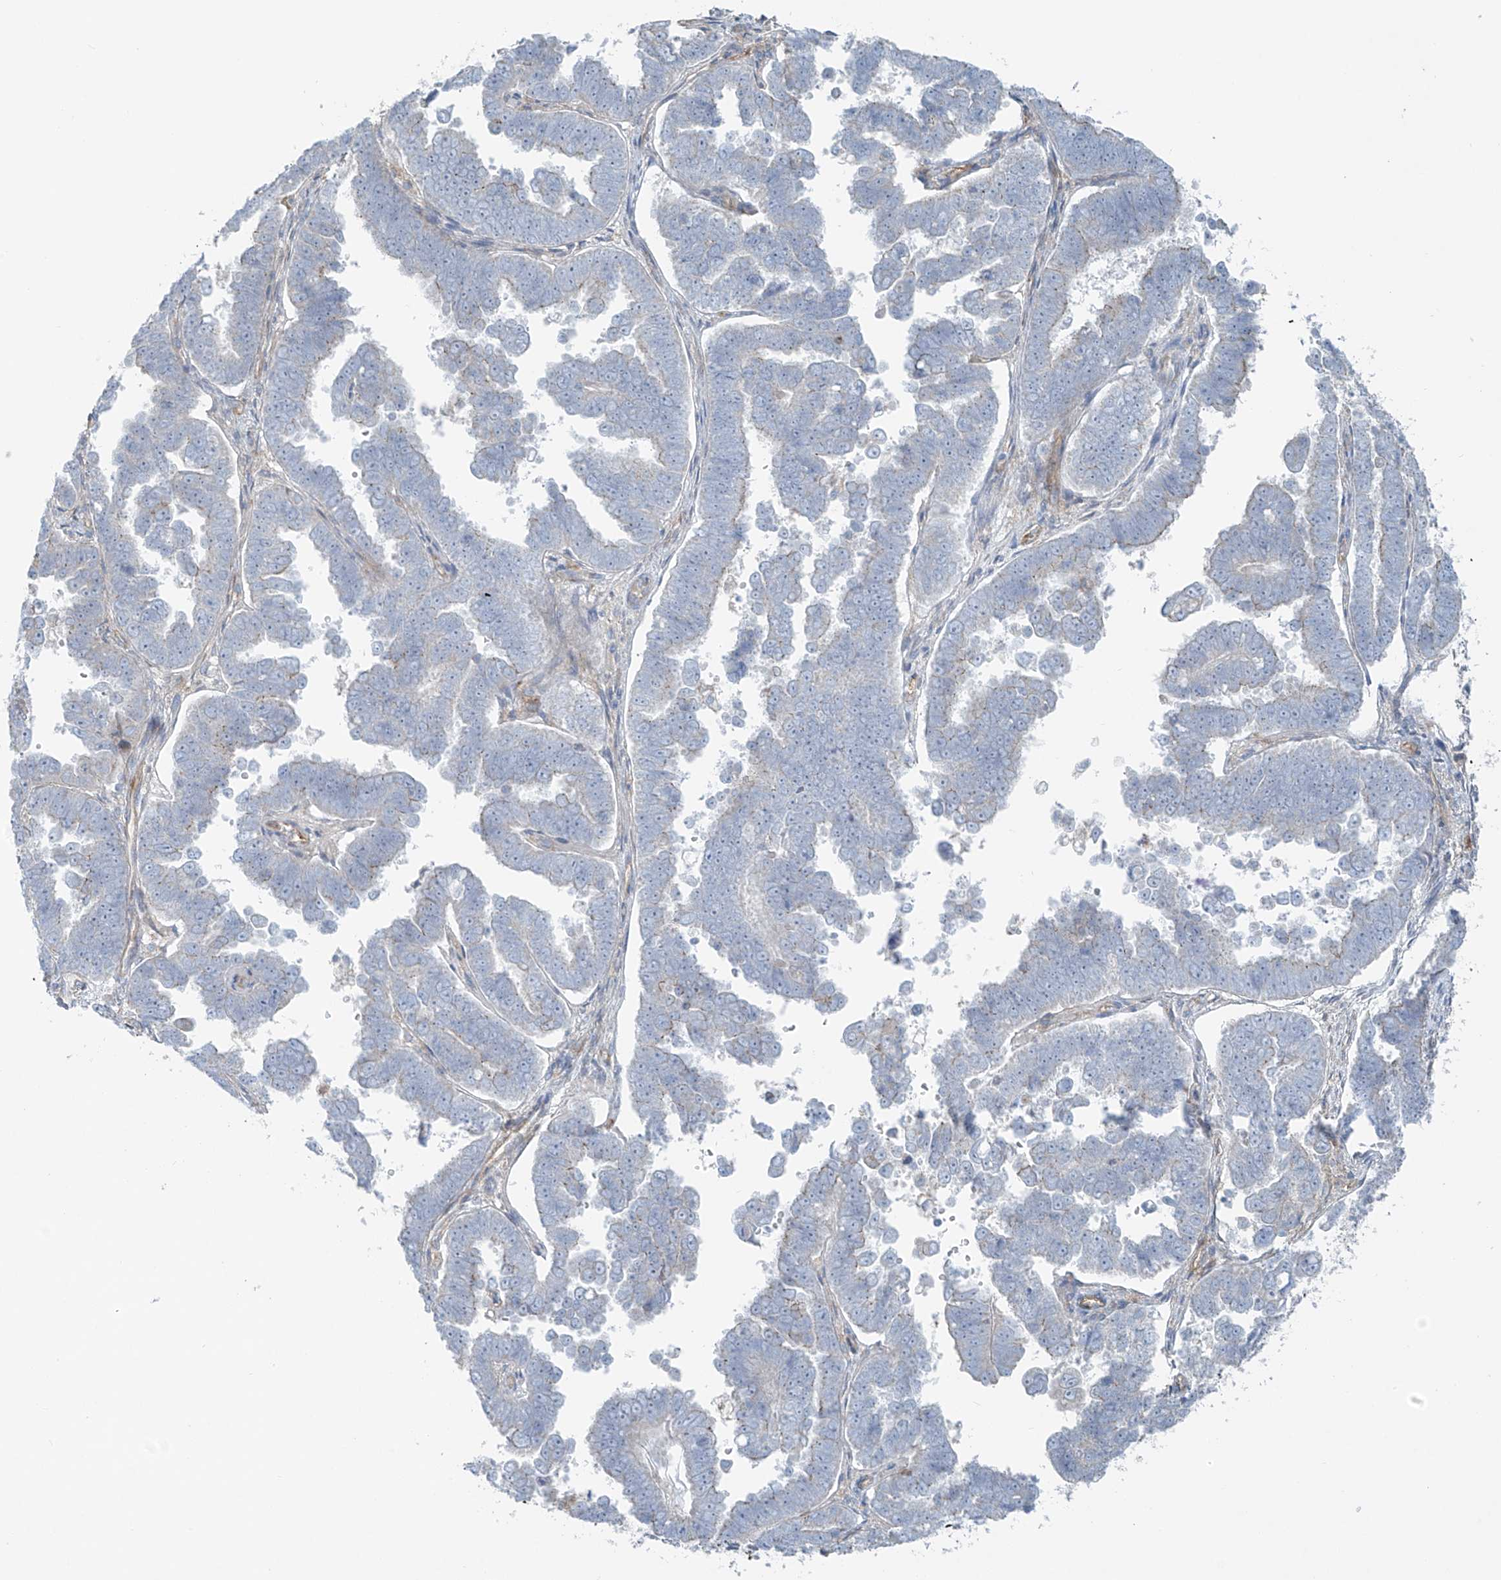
{"staining": {"intensity": "weak", "quantity": "<25%", "location": "cytoplasmic/membranous"}, "tissue": "endometrial cancer", "cell_type": "Tumor cells", "image_type": "cancer", "snomed": [{"axis": "morphology", "description": "Adenocarcinoma, NOS"}, {"axis": "topography", "description": "Endometrium"}], "caption": "IHC histopathology image of human endometrial cancer (adenocarcinoma) stained for a protein (brown), which shows no expression in tumor cells.", "gene": "VAMP5", "patient": {"sex": "female", "age": 75}}